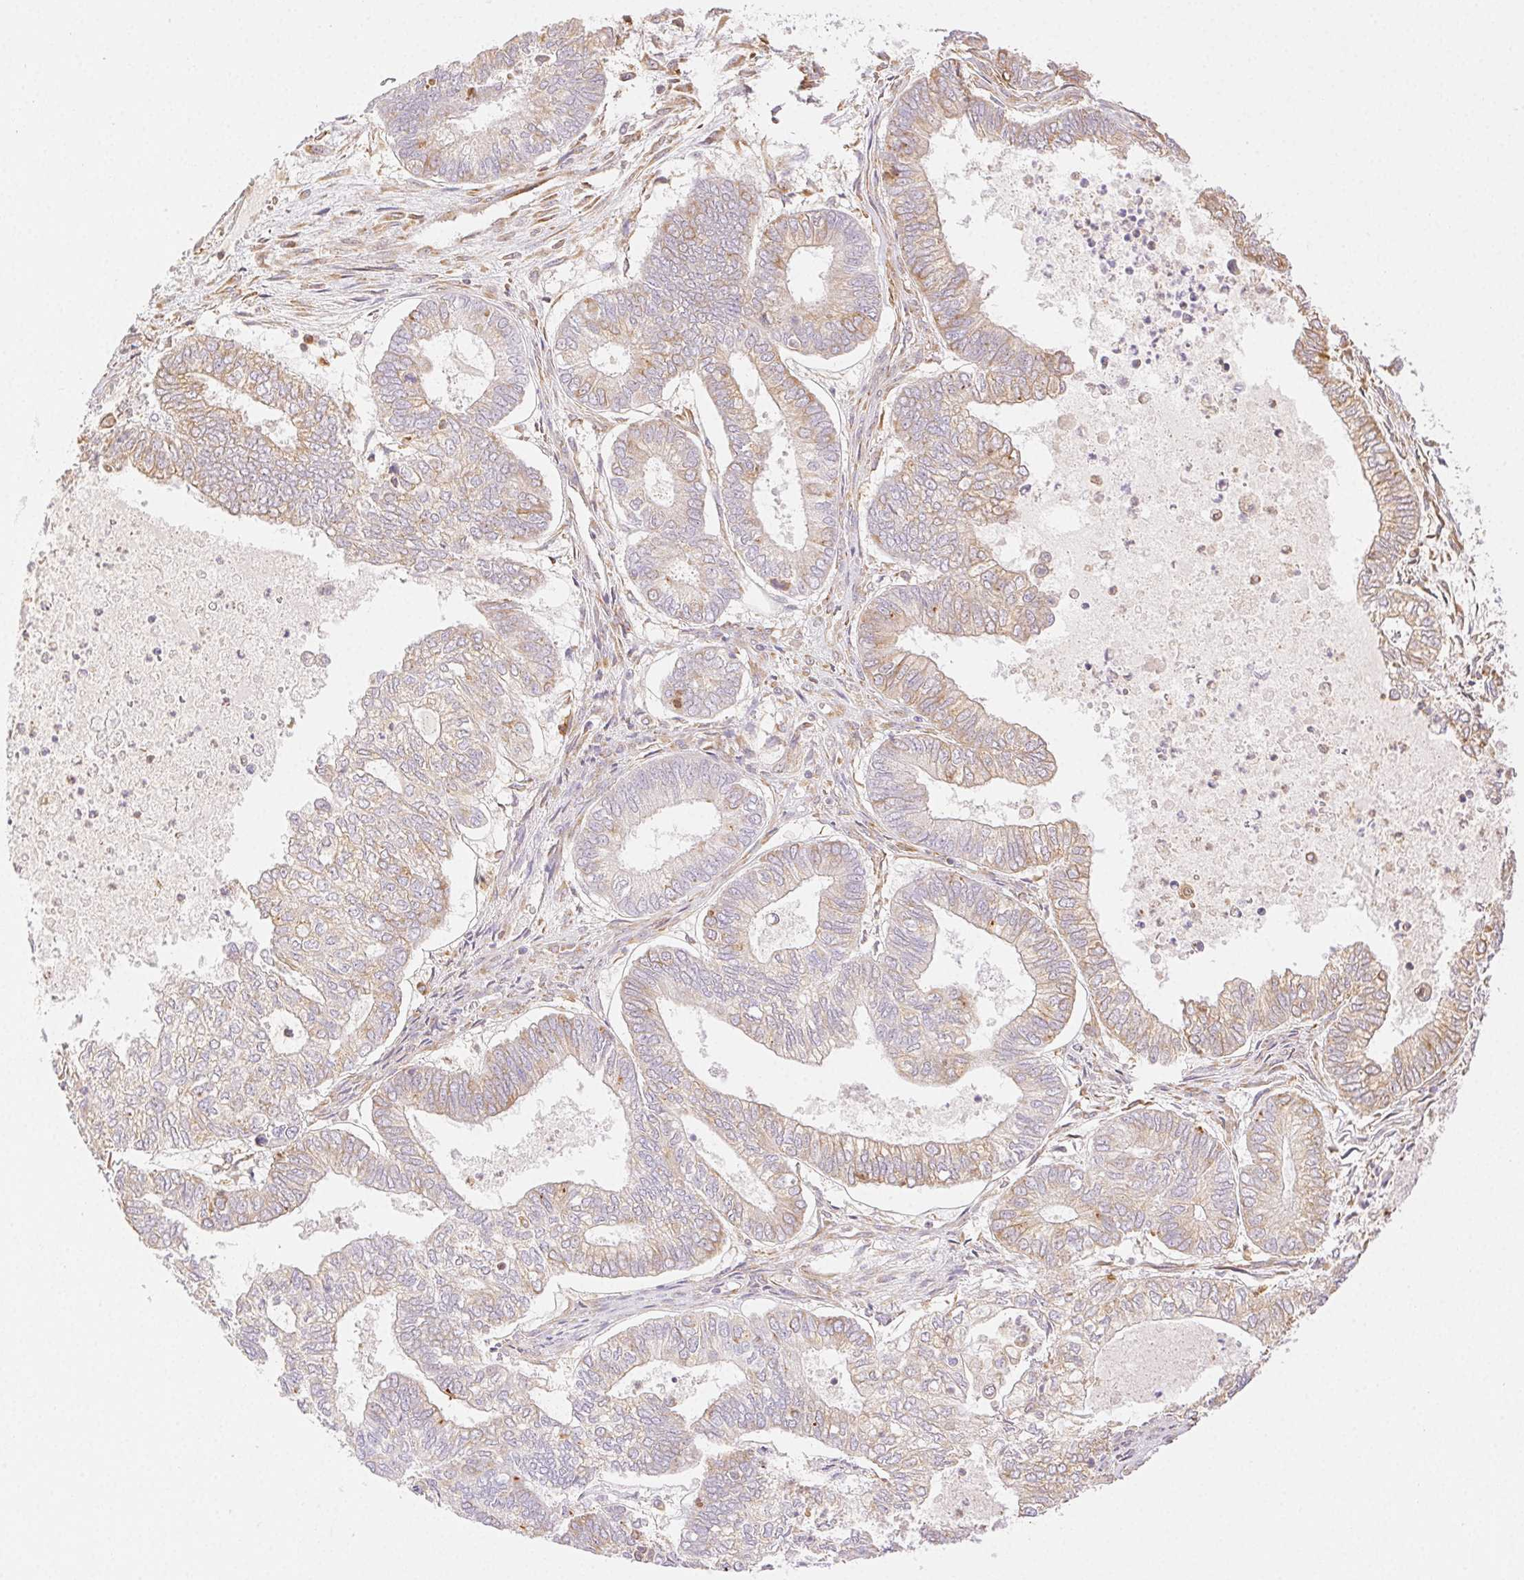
{"staining": {"intensity": "weak", "quantity": ">75%", "location": "cytoplasmic/membranous"}, "tissue": "ovarian cancer", "cell_type": "Tumor cells", "image_type": "cancer", "snomed": [{"axis": "morphology", "description": "Carcinoma, endometroid"}, {"axis": "topography", "description": "Ovary"}], "caption": "Protein expression analysis of human endometroid carcinoma (ovarian) reveals weak cytoplasmic/membranous staining in approximately >75% of tumor cells.", "gene": "ENTREP1", "patient": {"sex": "female", "age": 64}}